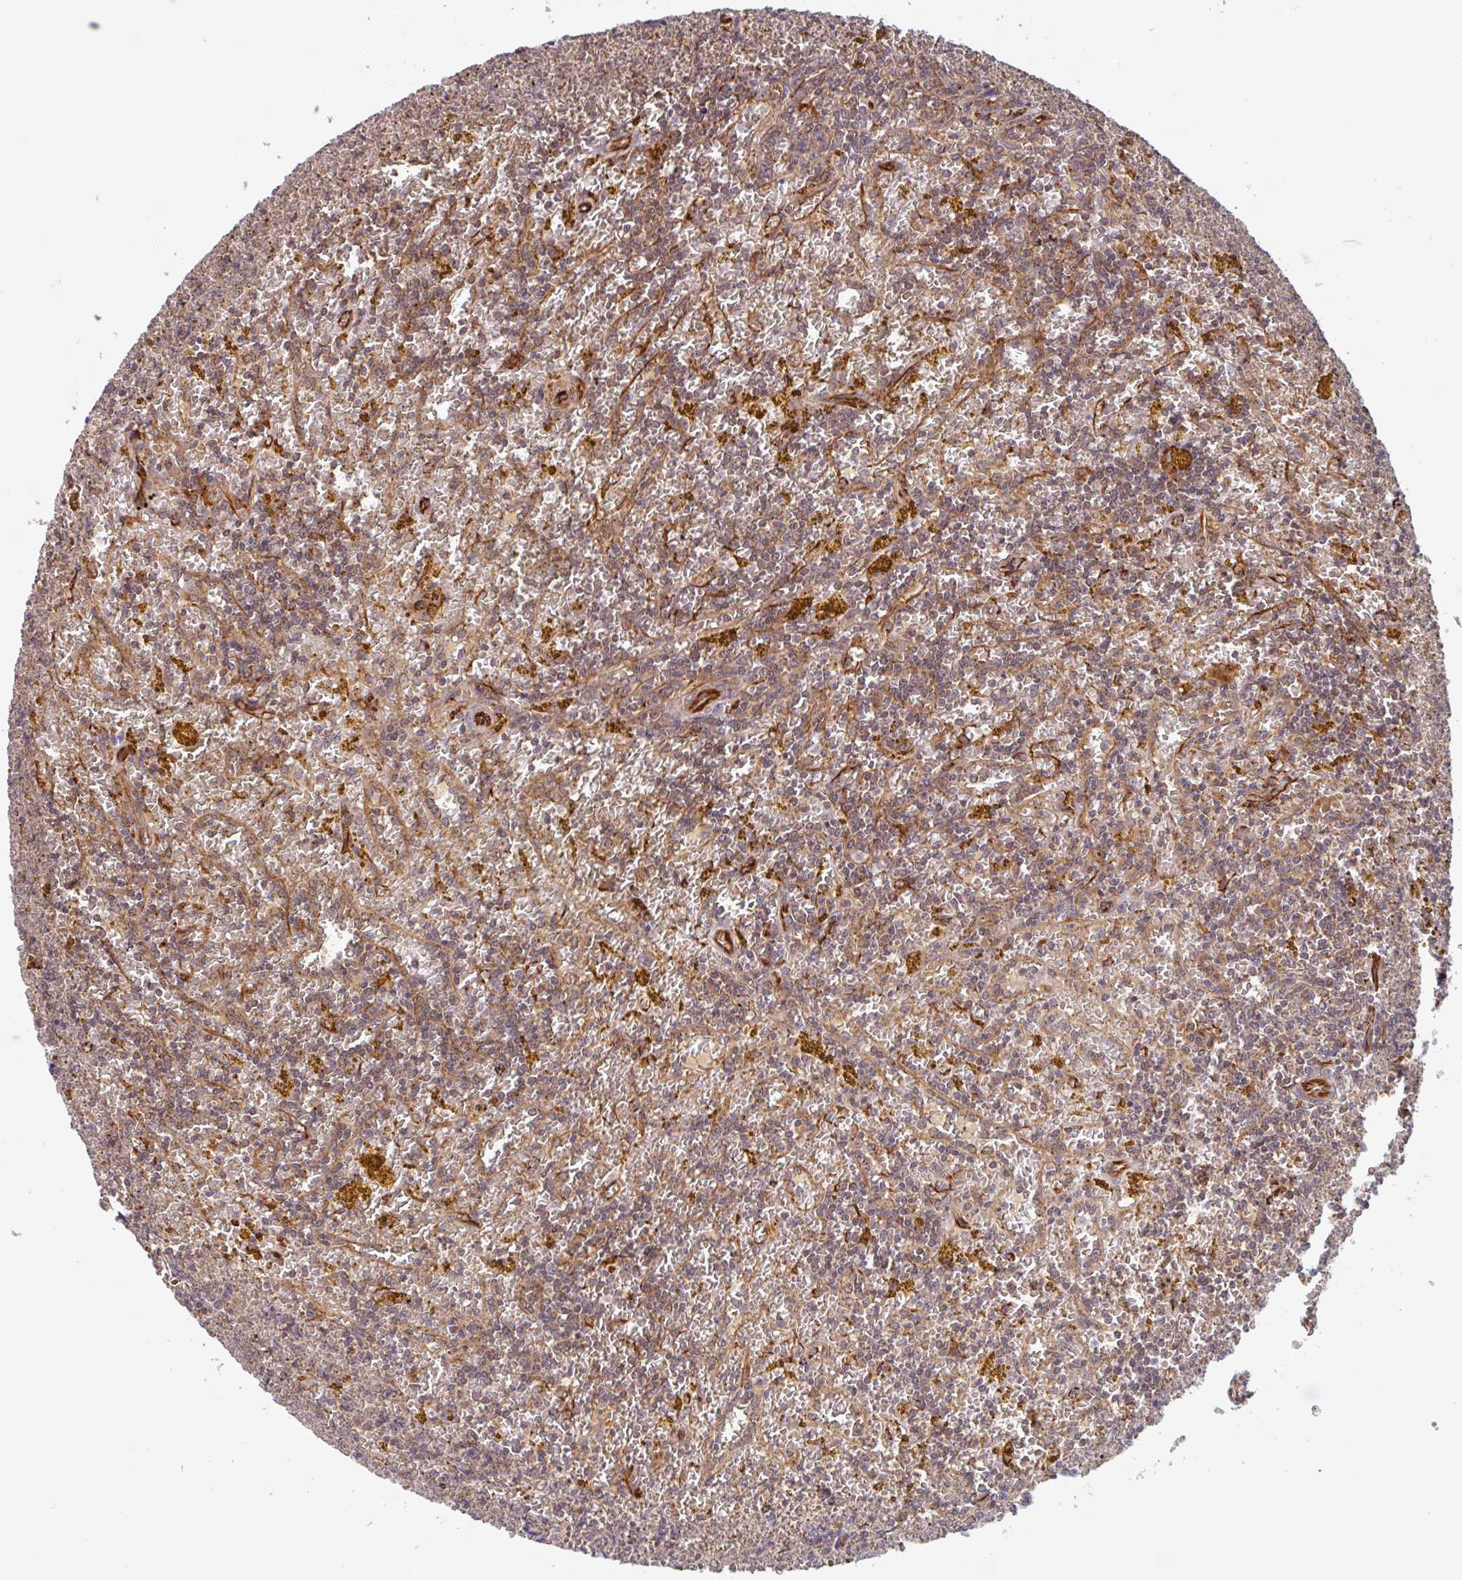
{"staining": {"intensity": "moderate", "quantity": "25%-75%", "location": "cytoplasmic/membranous"}, "tissue": "lymphoma", "cell_type": "Tumor cells", "image_type": "cancer", "snomed": [{"axis": "morphology", "description": "Malignant lymphoma, non-Hodgkin's type, Low grade"}, {"axis": "topography", "description": "Spleen"}, {"axis": "topography", "description": "Lymph node"}], "caption": "Immunohistochemical staining of human lymphoma shows moderate cytoplasmic/membranous protein positivity in about 25%-75% of tumor cells. The protein of interest is shown in brown color, while the nuclei are stained blue.", "gene": "NUB1", "patient": {"sex": "female", "age": 66}}